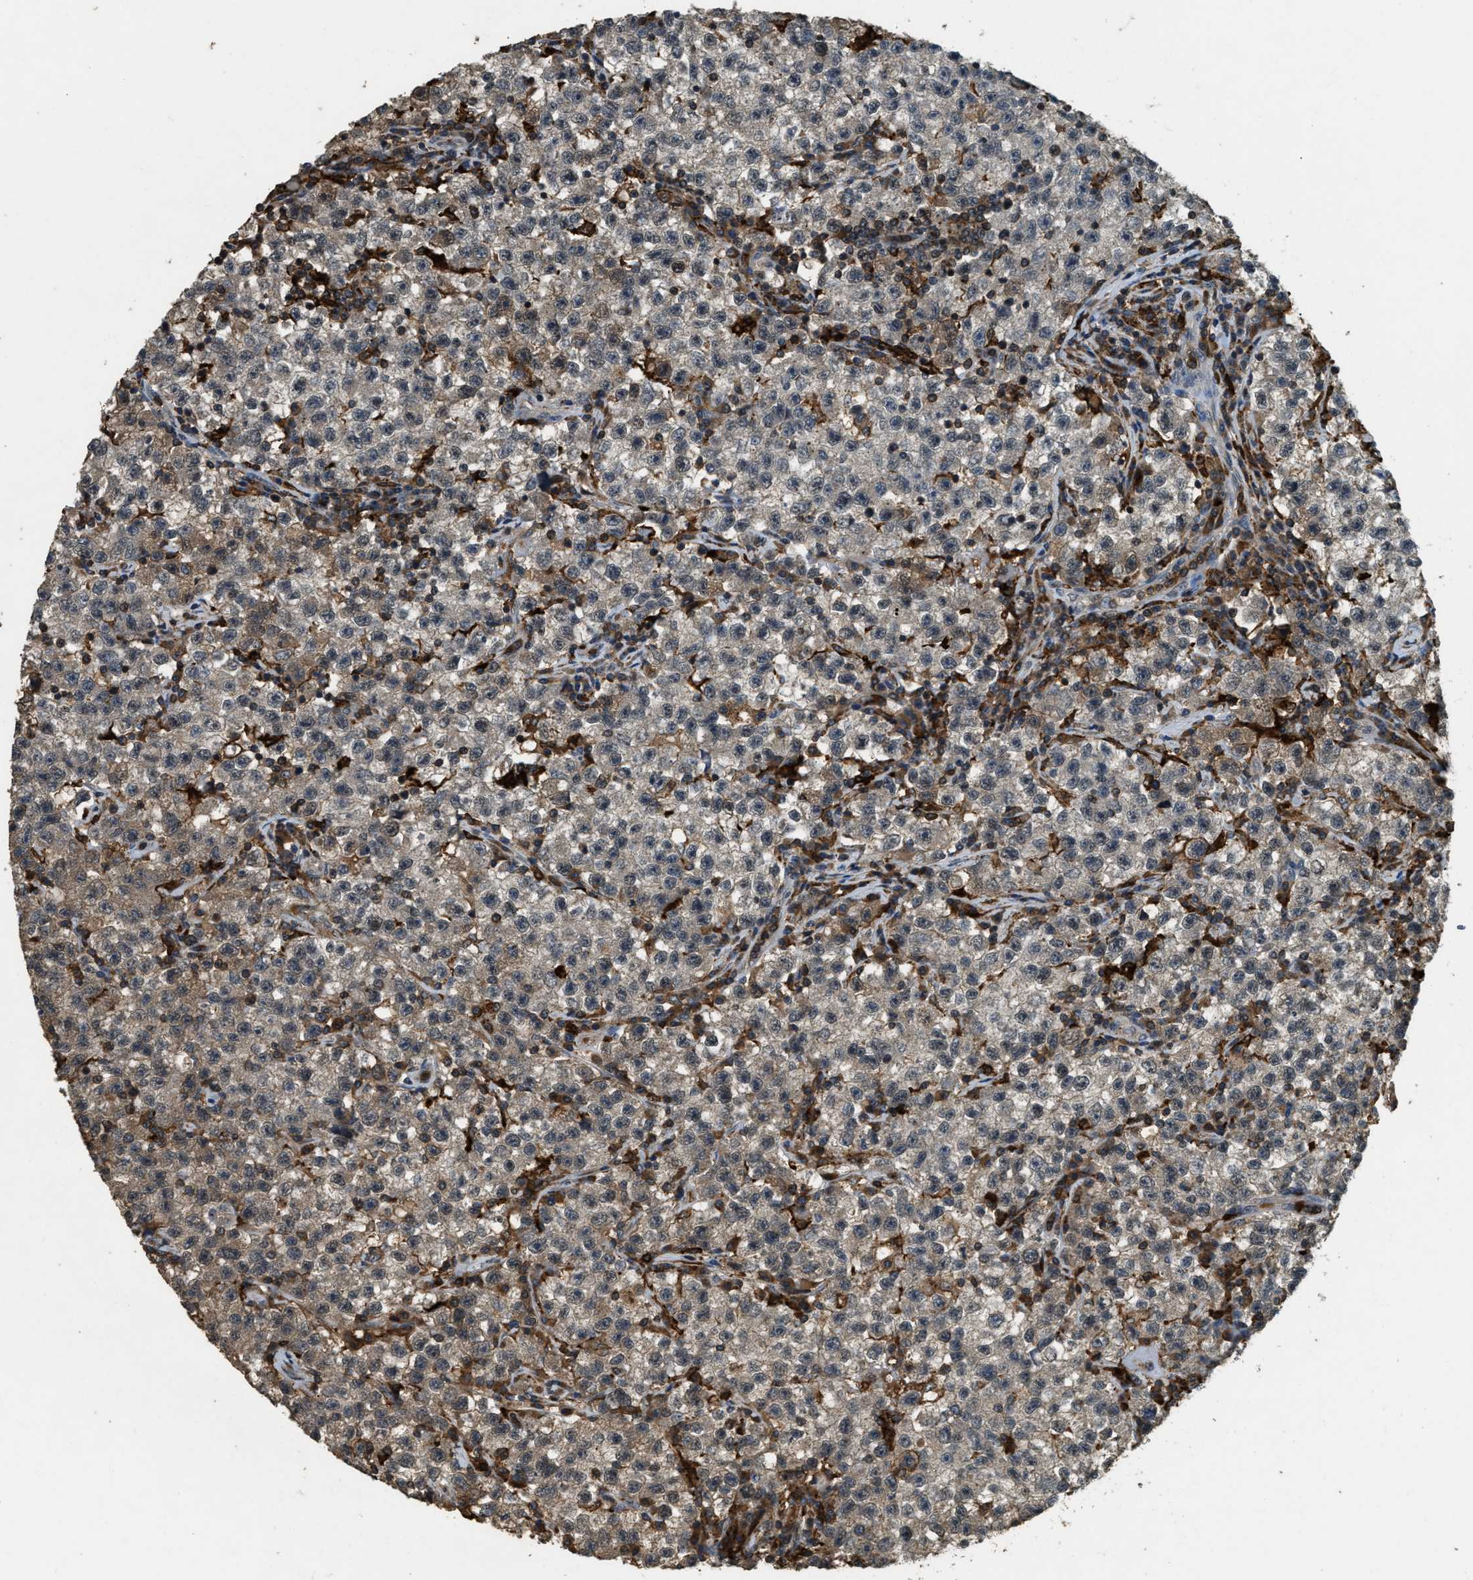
{"staining": {"intensity": "negative", "quantity": "none", "location": "none"}, "tissue": "testis cancer", "cell_type": "Tumor cells", "image_type": "cancer", "snomed": [{"axis": "morphology", "description": "Seminoma, NOS"}, {"axis": "topography", "description": "Testis"}], "caption": "Seminoma (testis) was stained to show a protein in brown. There is no significant staining in tumor cells.", "gene": "RNF141", "patient": {"sex": "male", "age": 22}}